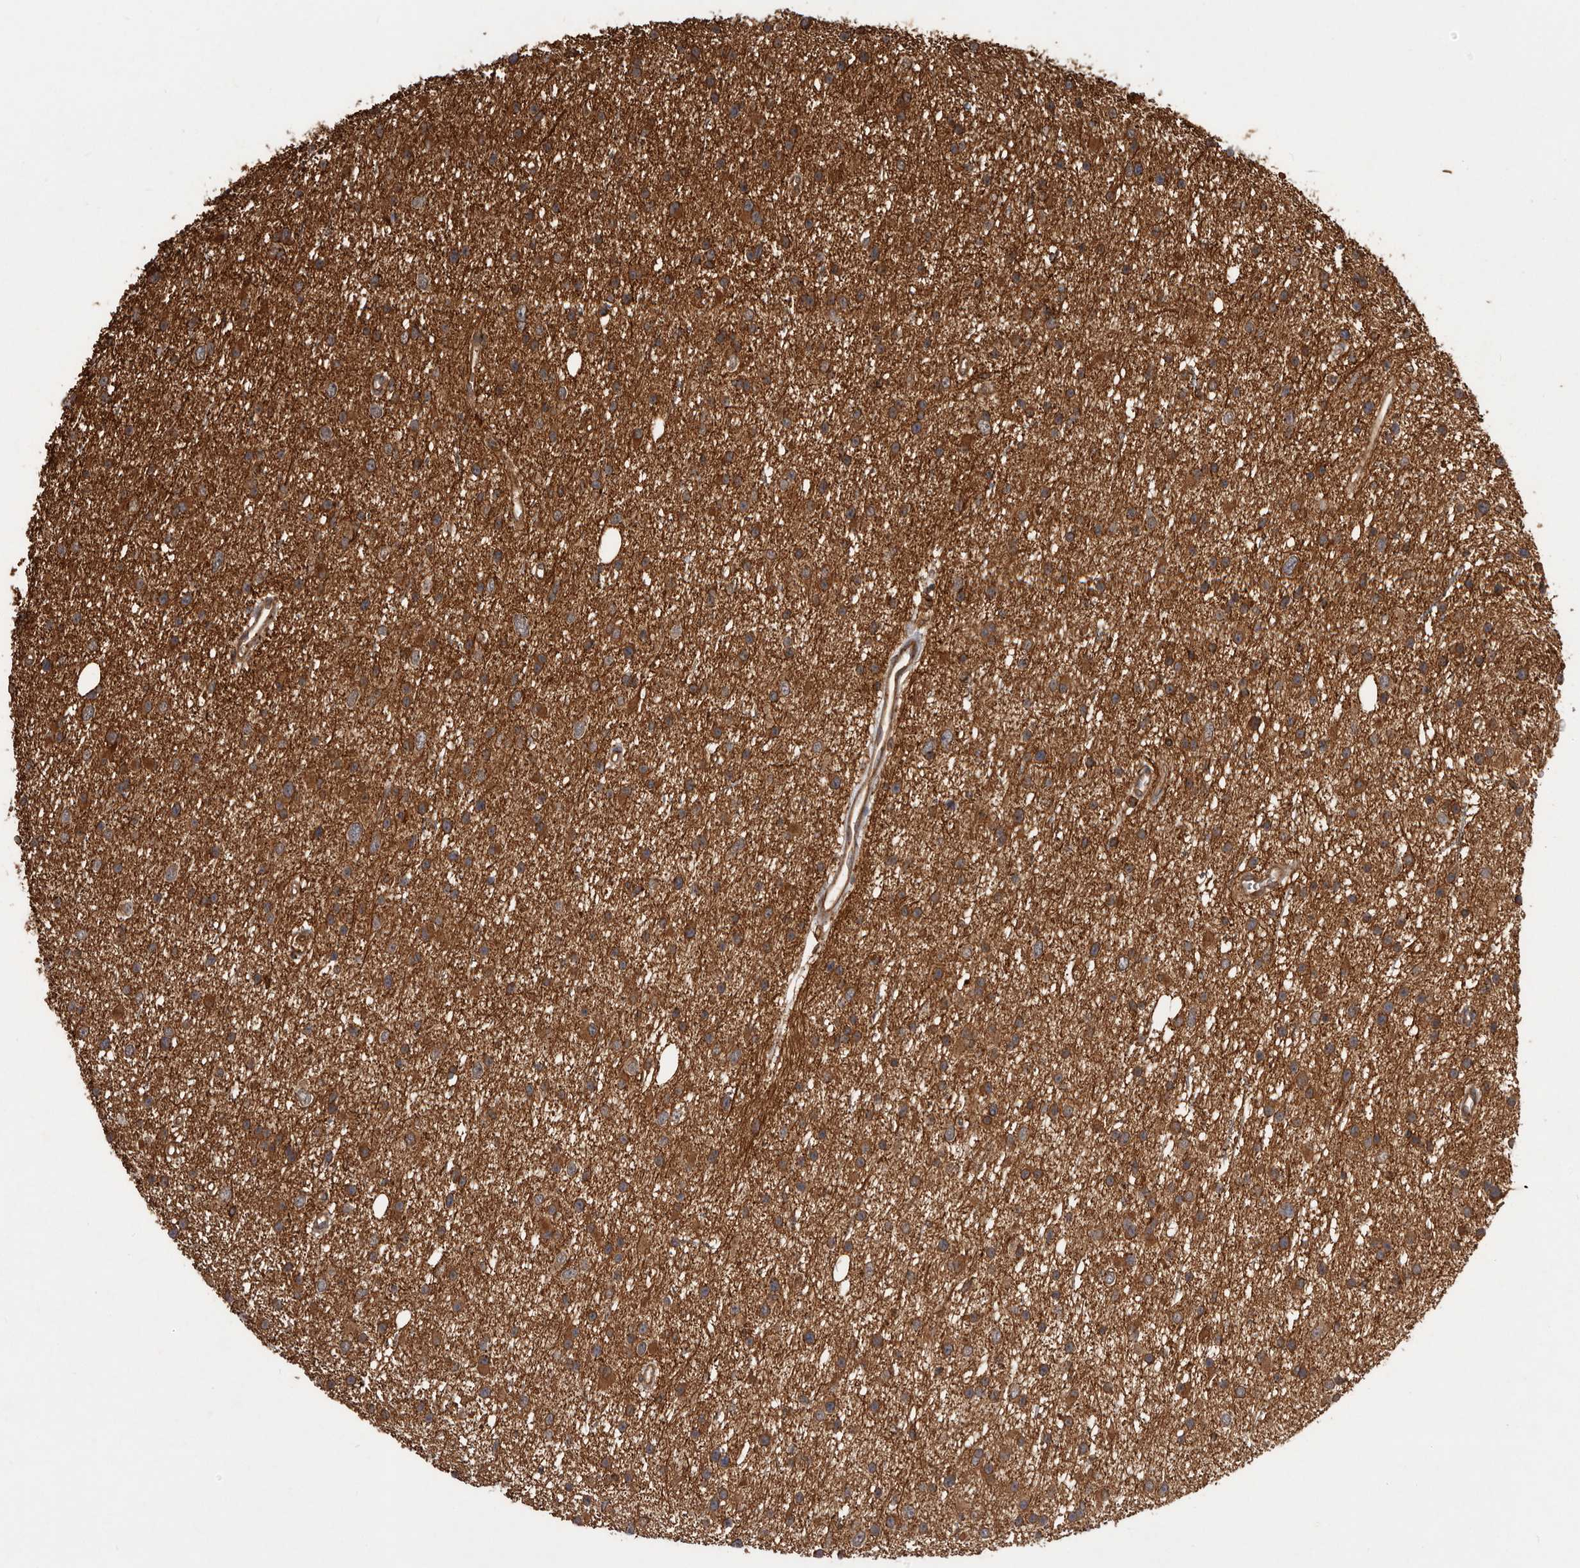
{"staining": {"intensity": "strong", "quantity": ">75%", "location": "cytoplasmic/membranous"}, "tissue": "glioma", "cell_type": "Tumor cells", "image_type": "cancer", "snomed": [{"axis": "morphology", "description": "Glioma, malignant, Low grade"}, {"axis": "topography", "description": "Cerebral cortex"}], "caption": "This photomicrograph exhibits immunohistochemistry (IHC) staining of malignant glioma (low-grade), with high strong cytoplasmic/membranous positivity in approximately >75% of tumor cells.", "gene": "SLC22A3", "patient": {"sex": "female", "age": 39}}